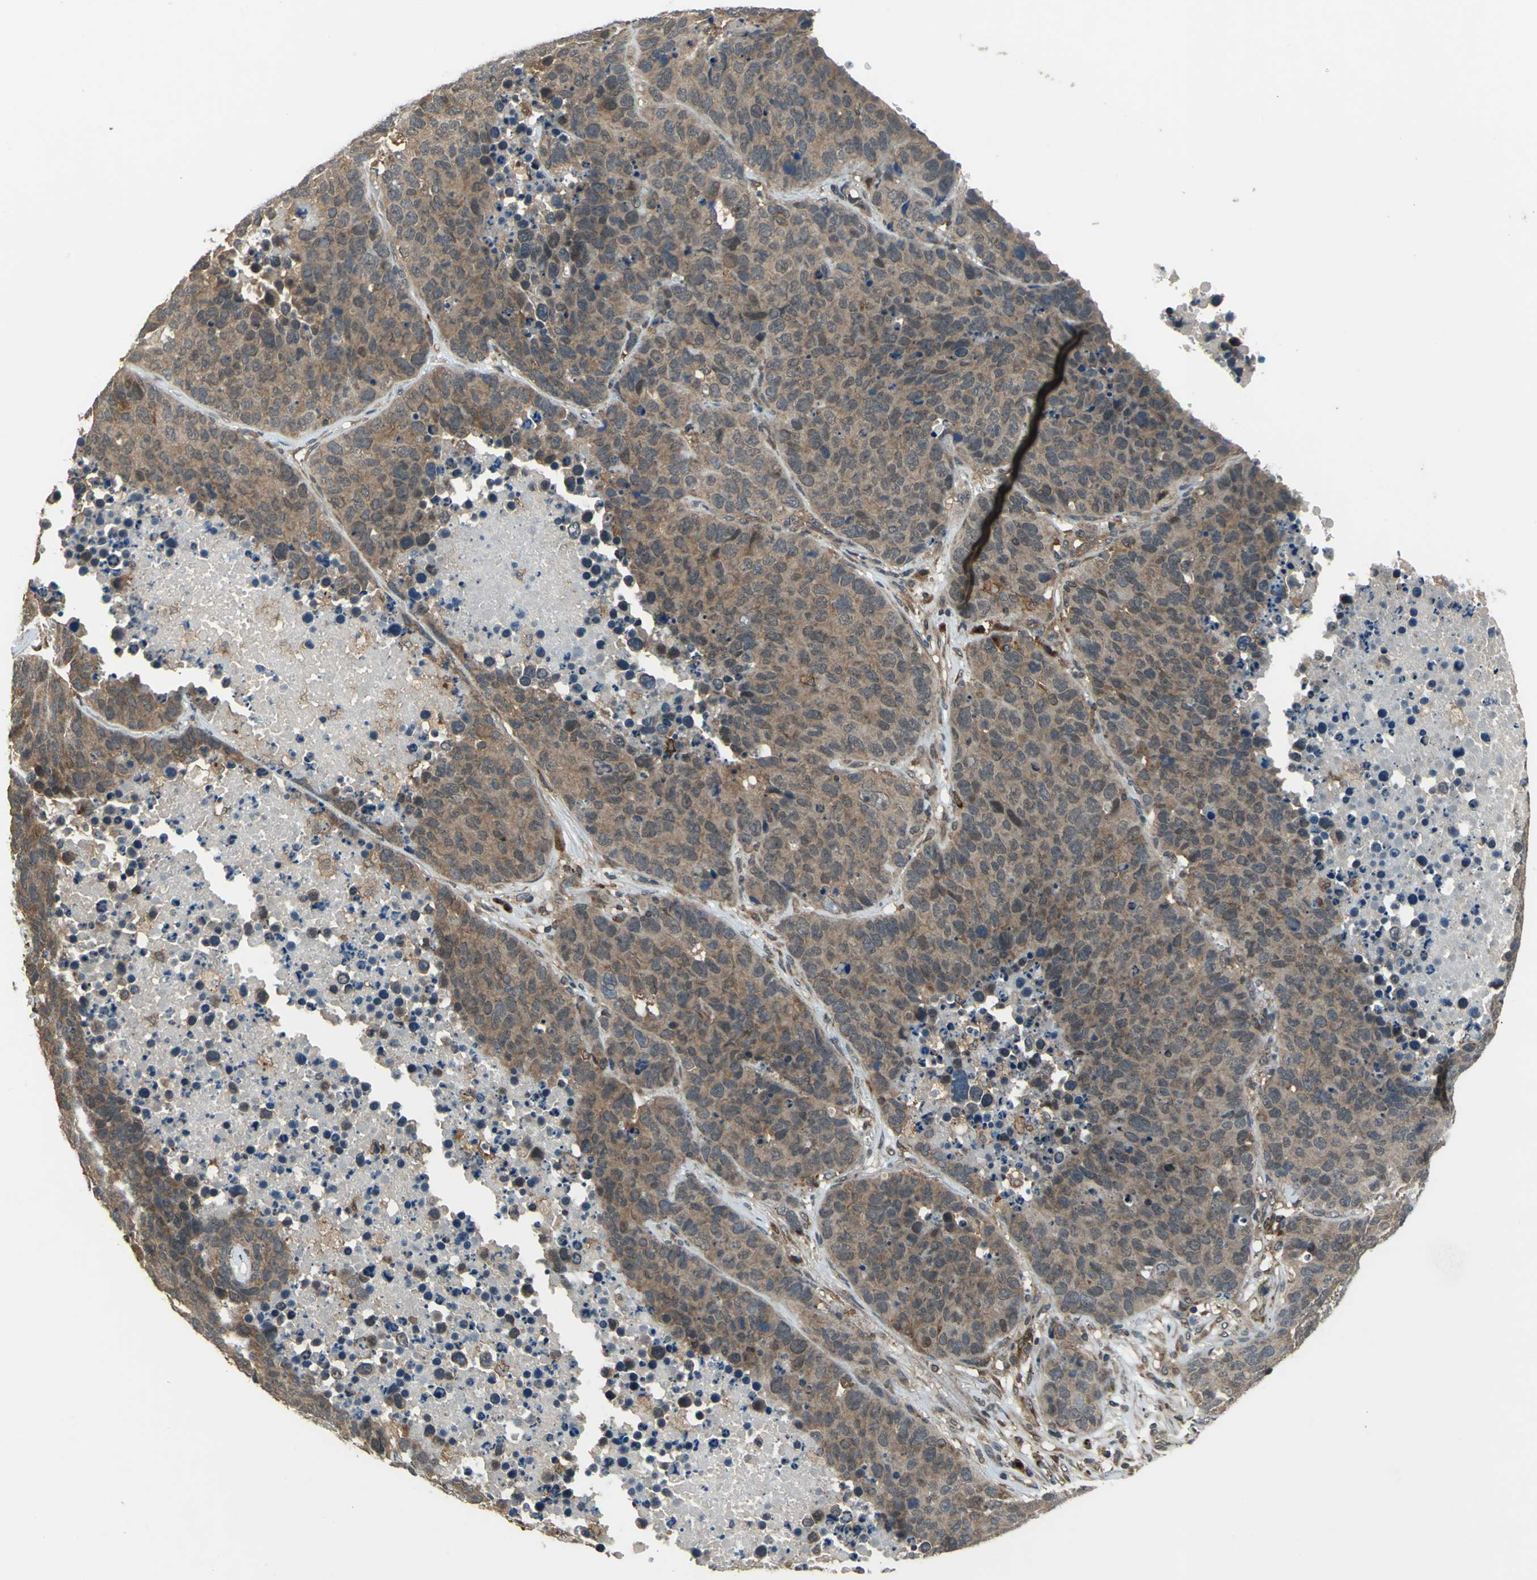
{"staining": {"intensity": "moderate", "quantity": ">75%", "location": "cytoplasmic/membranous"}, "tissue": "carcinoid", "cell_type": "Tumor cells", "image_type": "cancer", "snomed": [{"axis": "morphology", "description": "Carcinoid, malignant, NOS"}, {"axis": "topography", "description": "Lung"}], "caption": "Protein staining of carcinoid tissue exhibits moderate cytoplasmic/membranous staining in approximately >75% of tumor cells.", "gene": "NFKBIE", "patient": {"sex": "male", "age": 60}}